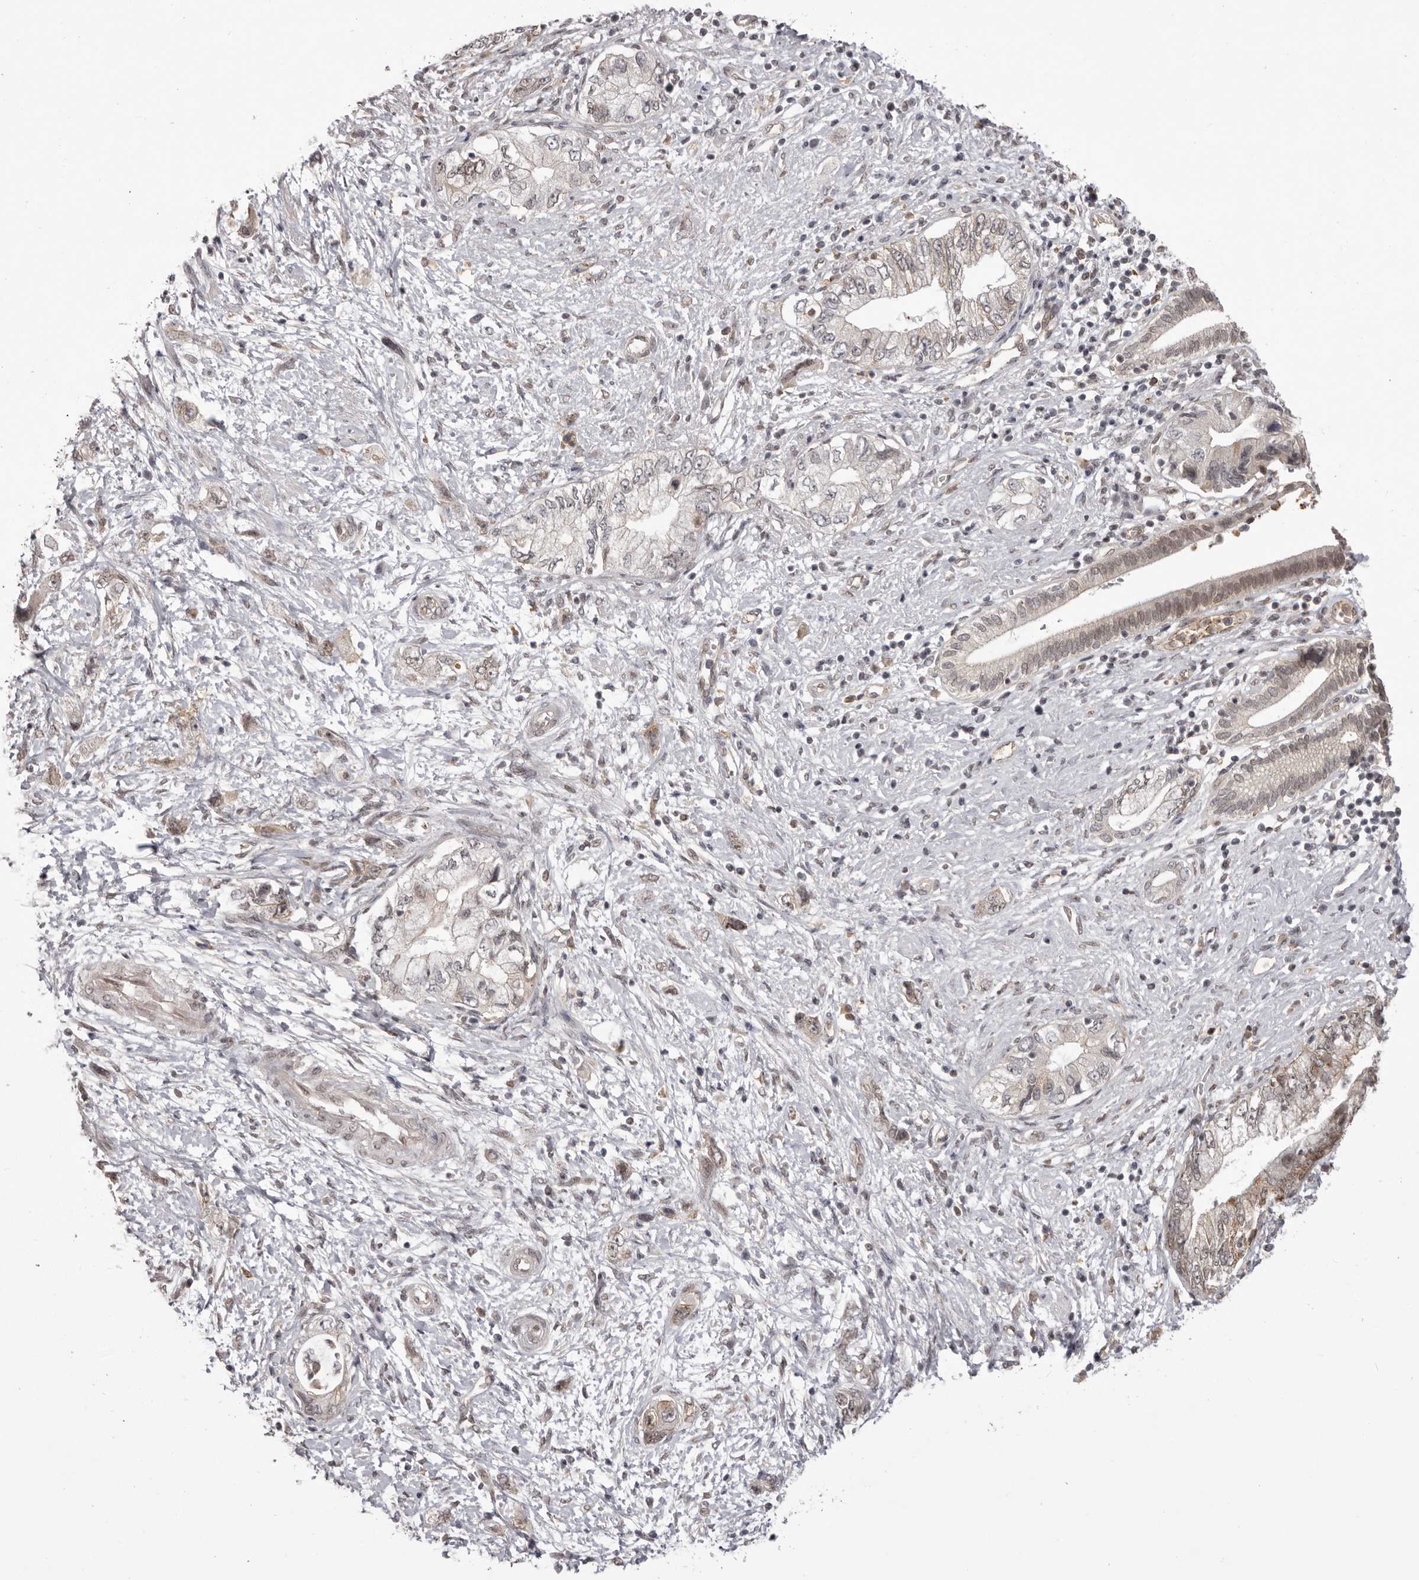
{"staining": {"intensity": "weak", "quantity": "<25%", "location": "cytoplasmic/membranous,nuclear"}, "tissue": "pancreatic cancer", "cell_type": "Tumor cells", "image_type": "cancer", "snomed": [{"axis": "morphology", "description": "Adenocarcinoma, NOS"}, {"axis": "topography", "description": "Pancreas"}], "caption": "This micrograph is of adenocarcinoma (pancreatic) stained with IHC to label a protein in brown with the nuclei are counter-stained blue. There is no staining in tumor cells.", "gene": "RNF2", "patient": {"sex": "female", "age": 73}}